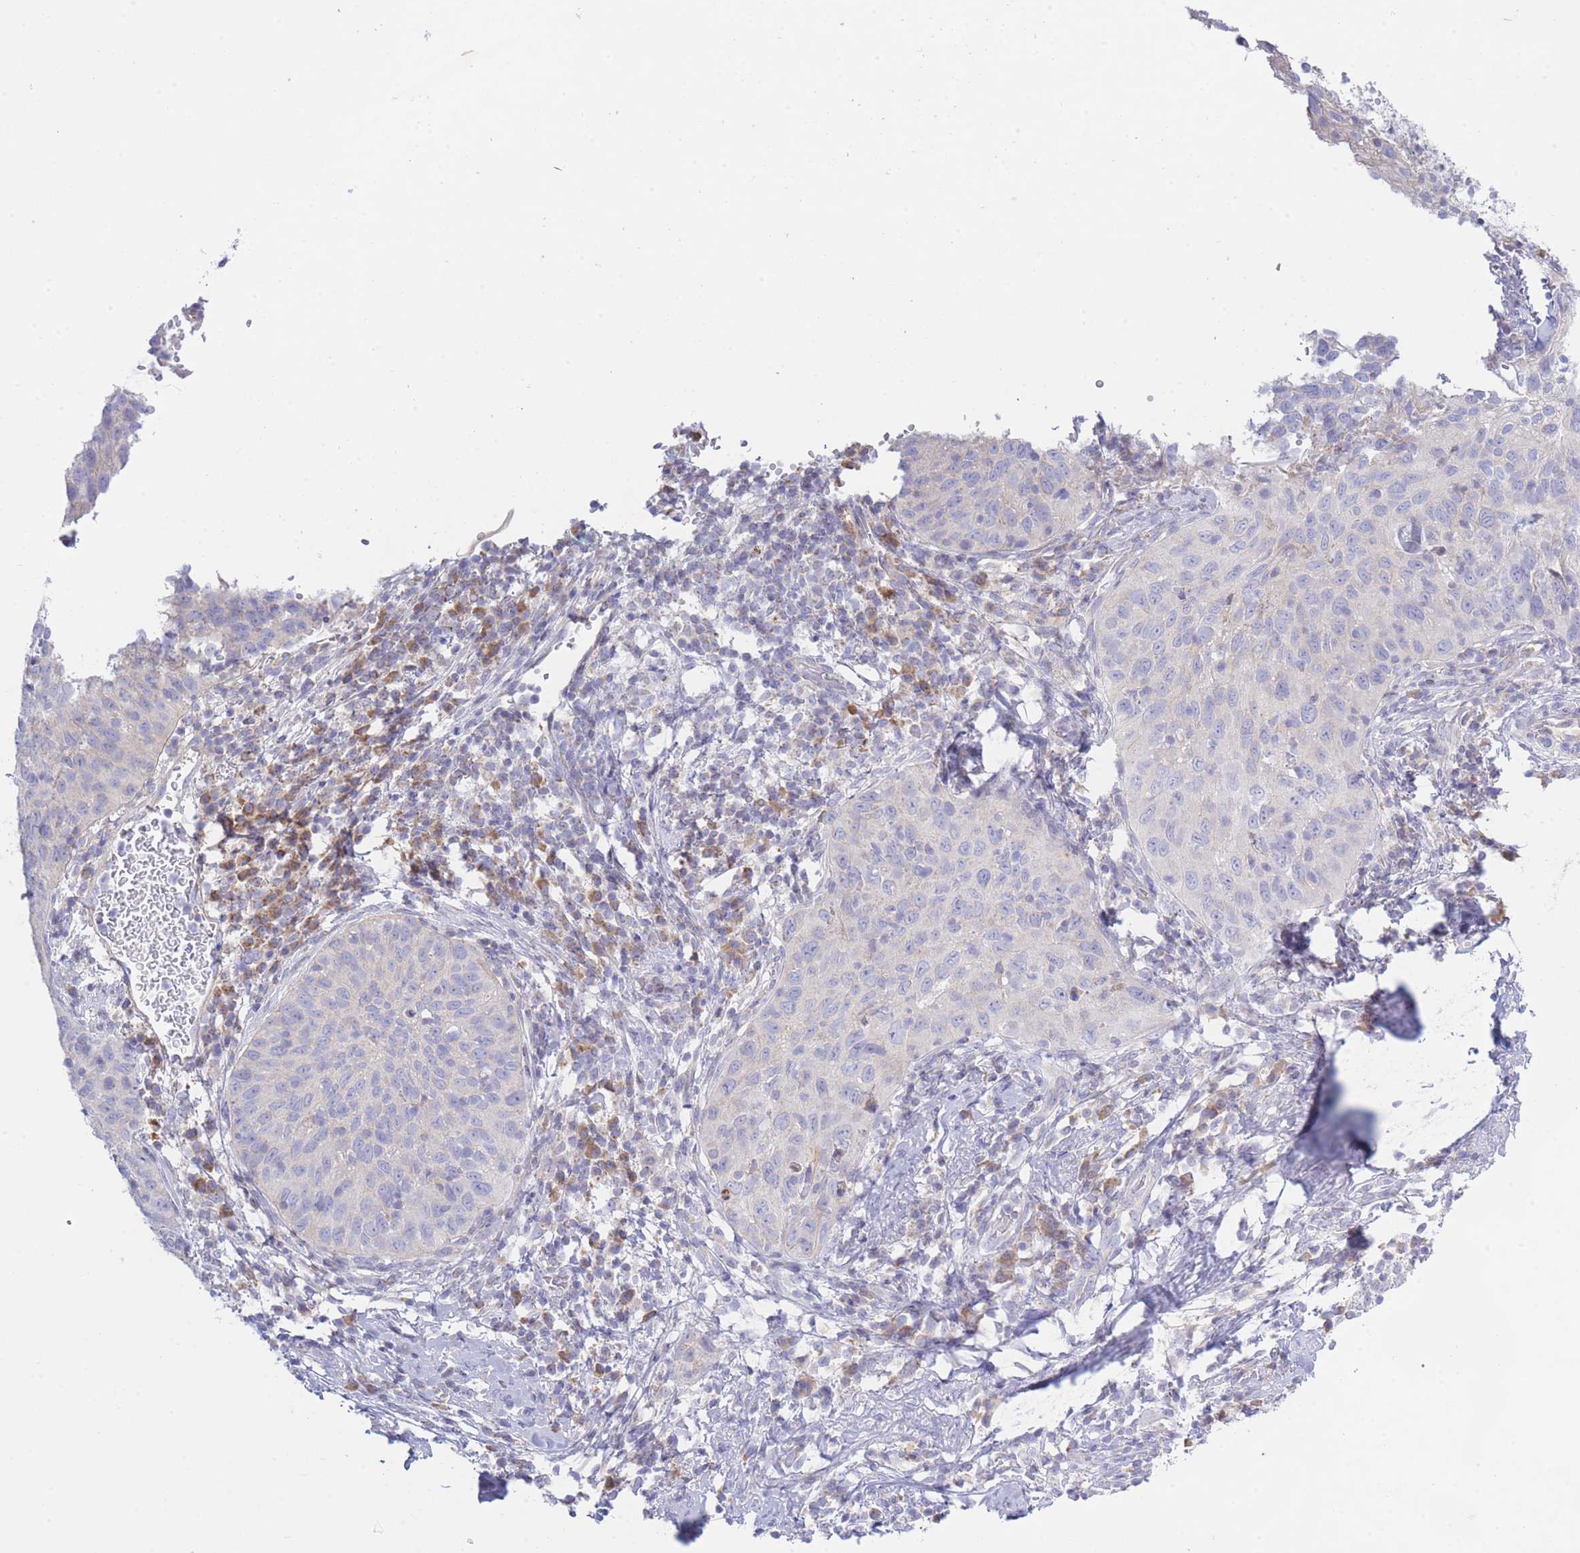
{"staining": {"intensity": "negative", "quantity": "none", "location": "none"}, "tissue": "cervical cancer", "cell_type": "Tumor cells", "image_type": "cancer", "snomed": [{"axis": "morphology", "description": "Squamous cell carcinoma, NOS"}, {"axis": "topography", "description": "Cervix"}], "caption": "This is an IHC micrograph of cervical squamous cell carcinoma. There is no positivity in tumor cells.", "gene": "NANP", "patient": {"sex": "female", "age": 30}}